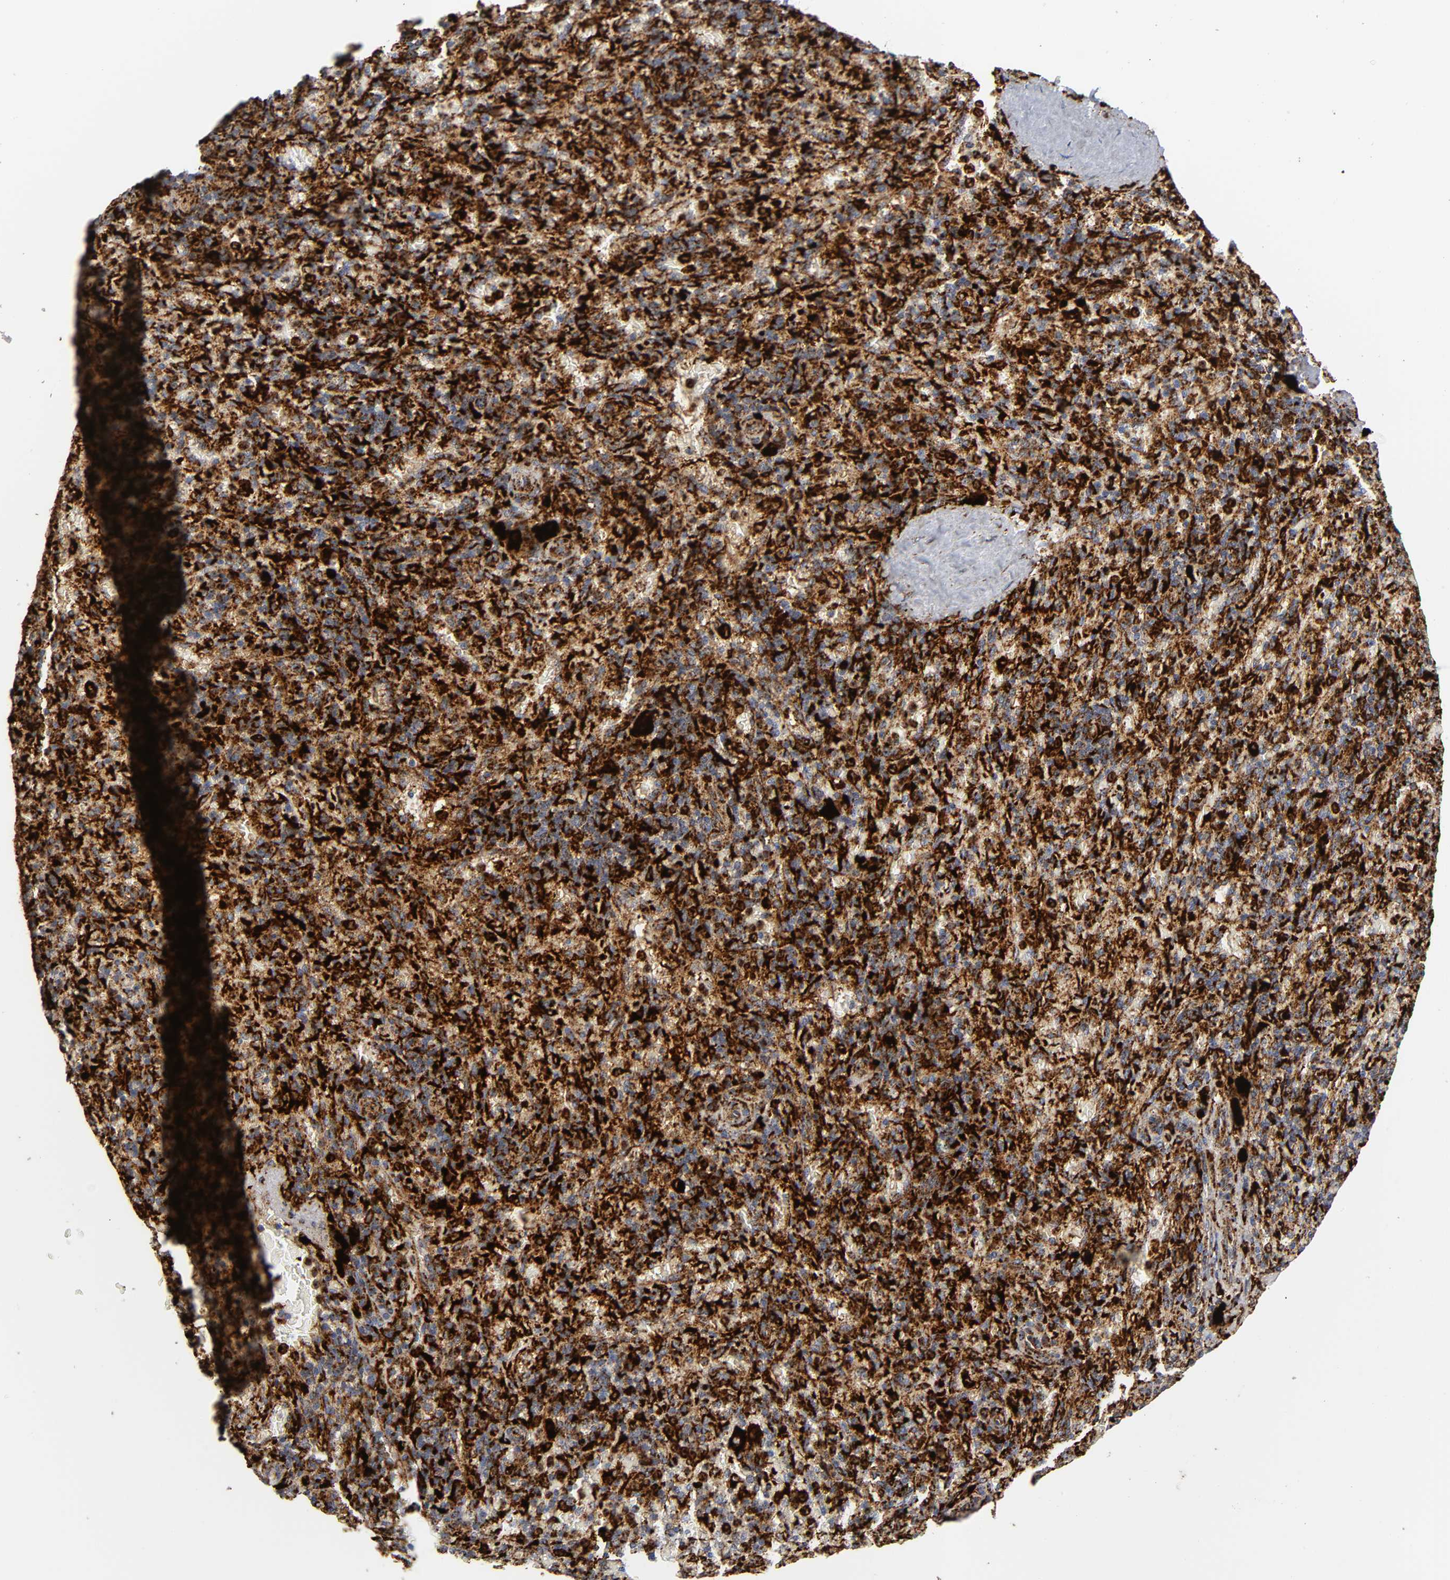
{"staining": {"intensity": "strong", "quantity": "25%-75%", "location": "cytoplasmic/membranous"}, "tissue": "spleen", "cell_type": "Cells in red pulp", "image_type": "normal", "snomed": [{"axis": "morphology", "description": "Normal tissue, NOS"}, {"axis": "topography", "description": "Spleen"}], "caption": "Protein staining reveals strong cytoplasmic/membranous staining in approximately 25%-75% of cells in red pulp in normal spleen.", "gene": "PSAP", "patient": {"sex": "female", "age": 43}}